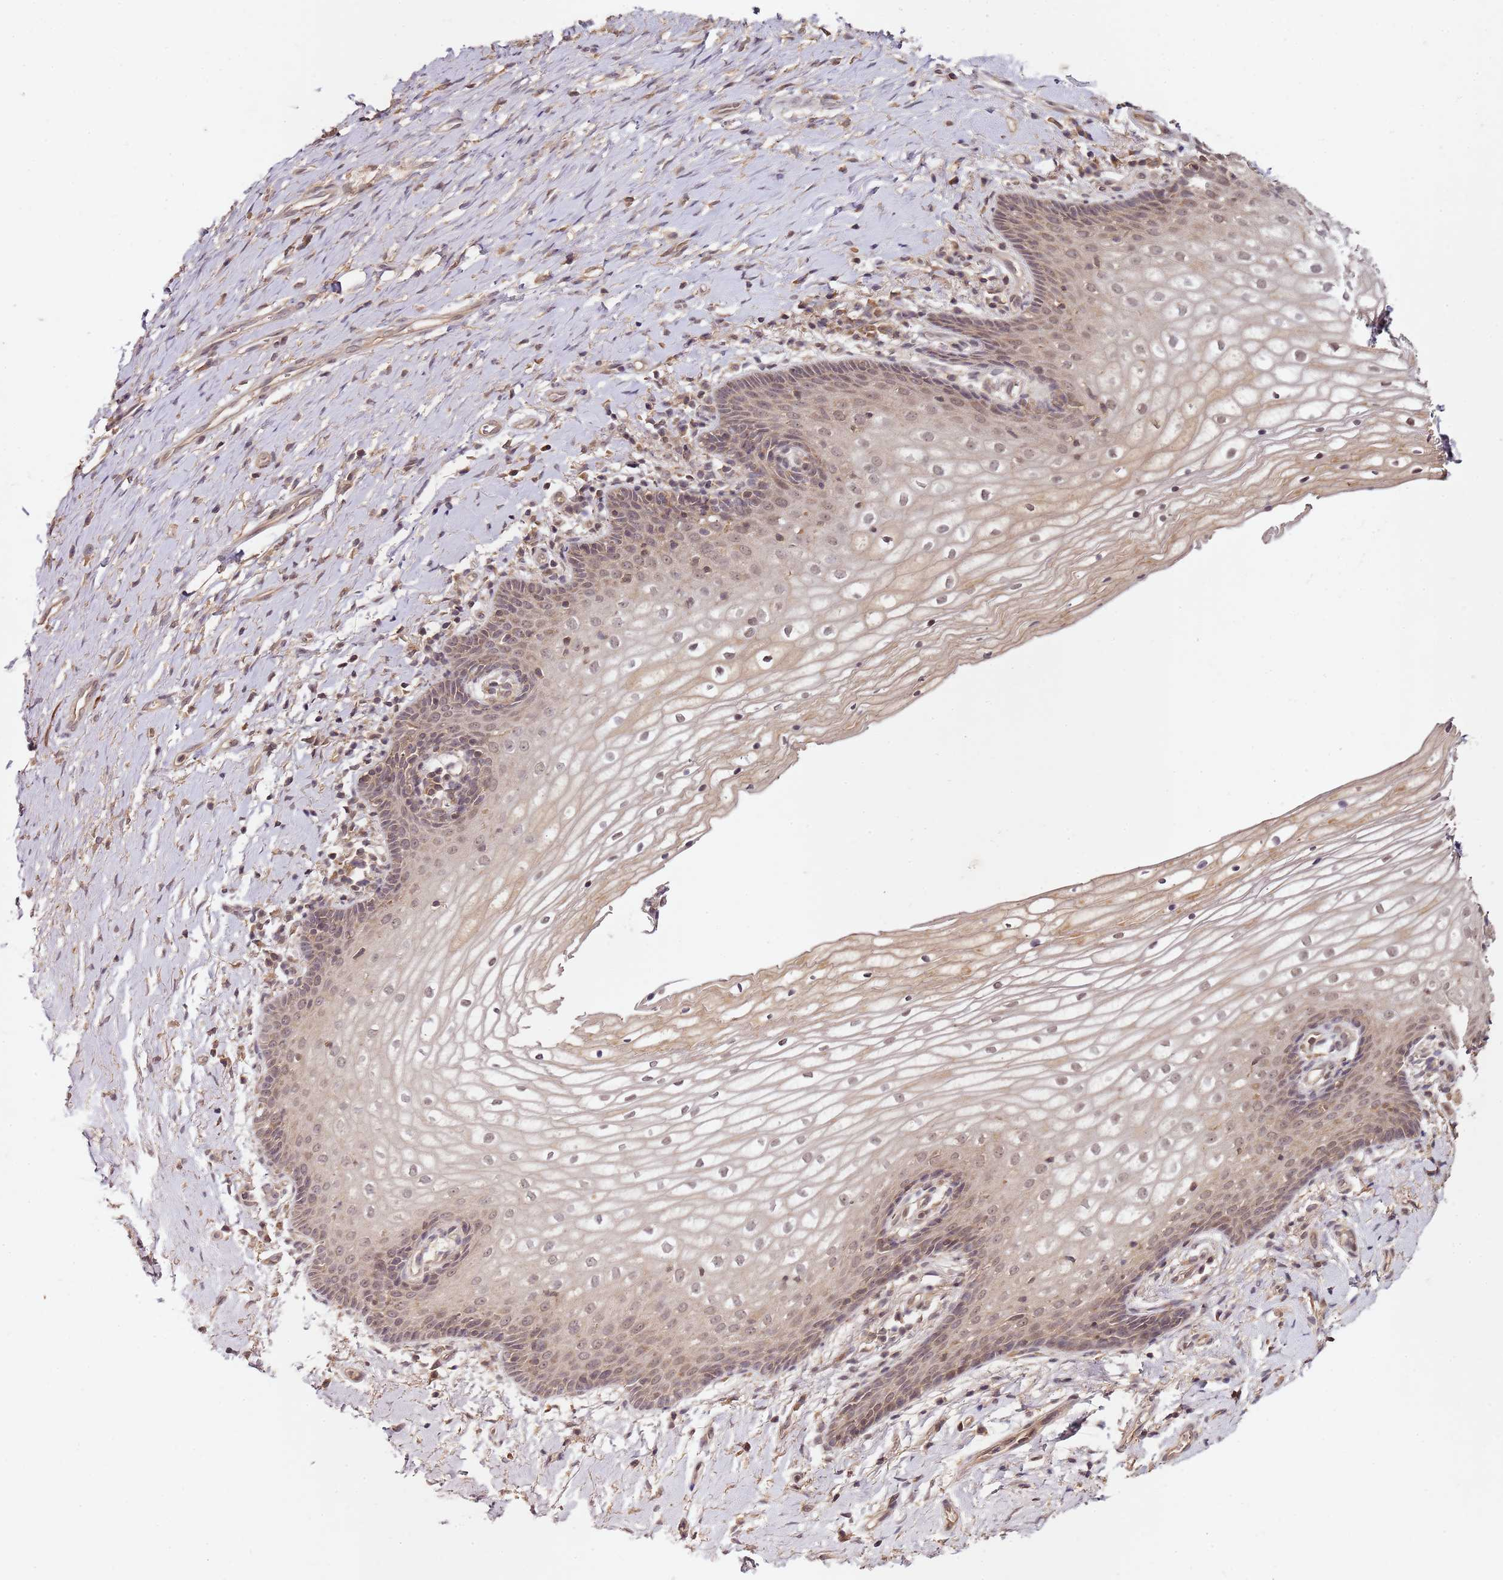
{"staining": {"intensity": "weak", "quantity": ">75%", "location": "cytoplasmic/membranous,nuclear"}, "tissue": "vagina", "cell_type": "Squamous epithelial cells", "image_type": "normal", "snomed": [{"axis": "morphology", "description": "Normal tissue, NOS"}, {"axis": "topography", "description": "Vagina"}], "caption": "Squamous epithelial cells reveal low levels of weak cytoplasmic/membranous,nuclear staining in approximately >75% of cells in normal vagina.", "gene": "LIN37", "patient": {"sex": "female", "age": 60}}